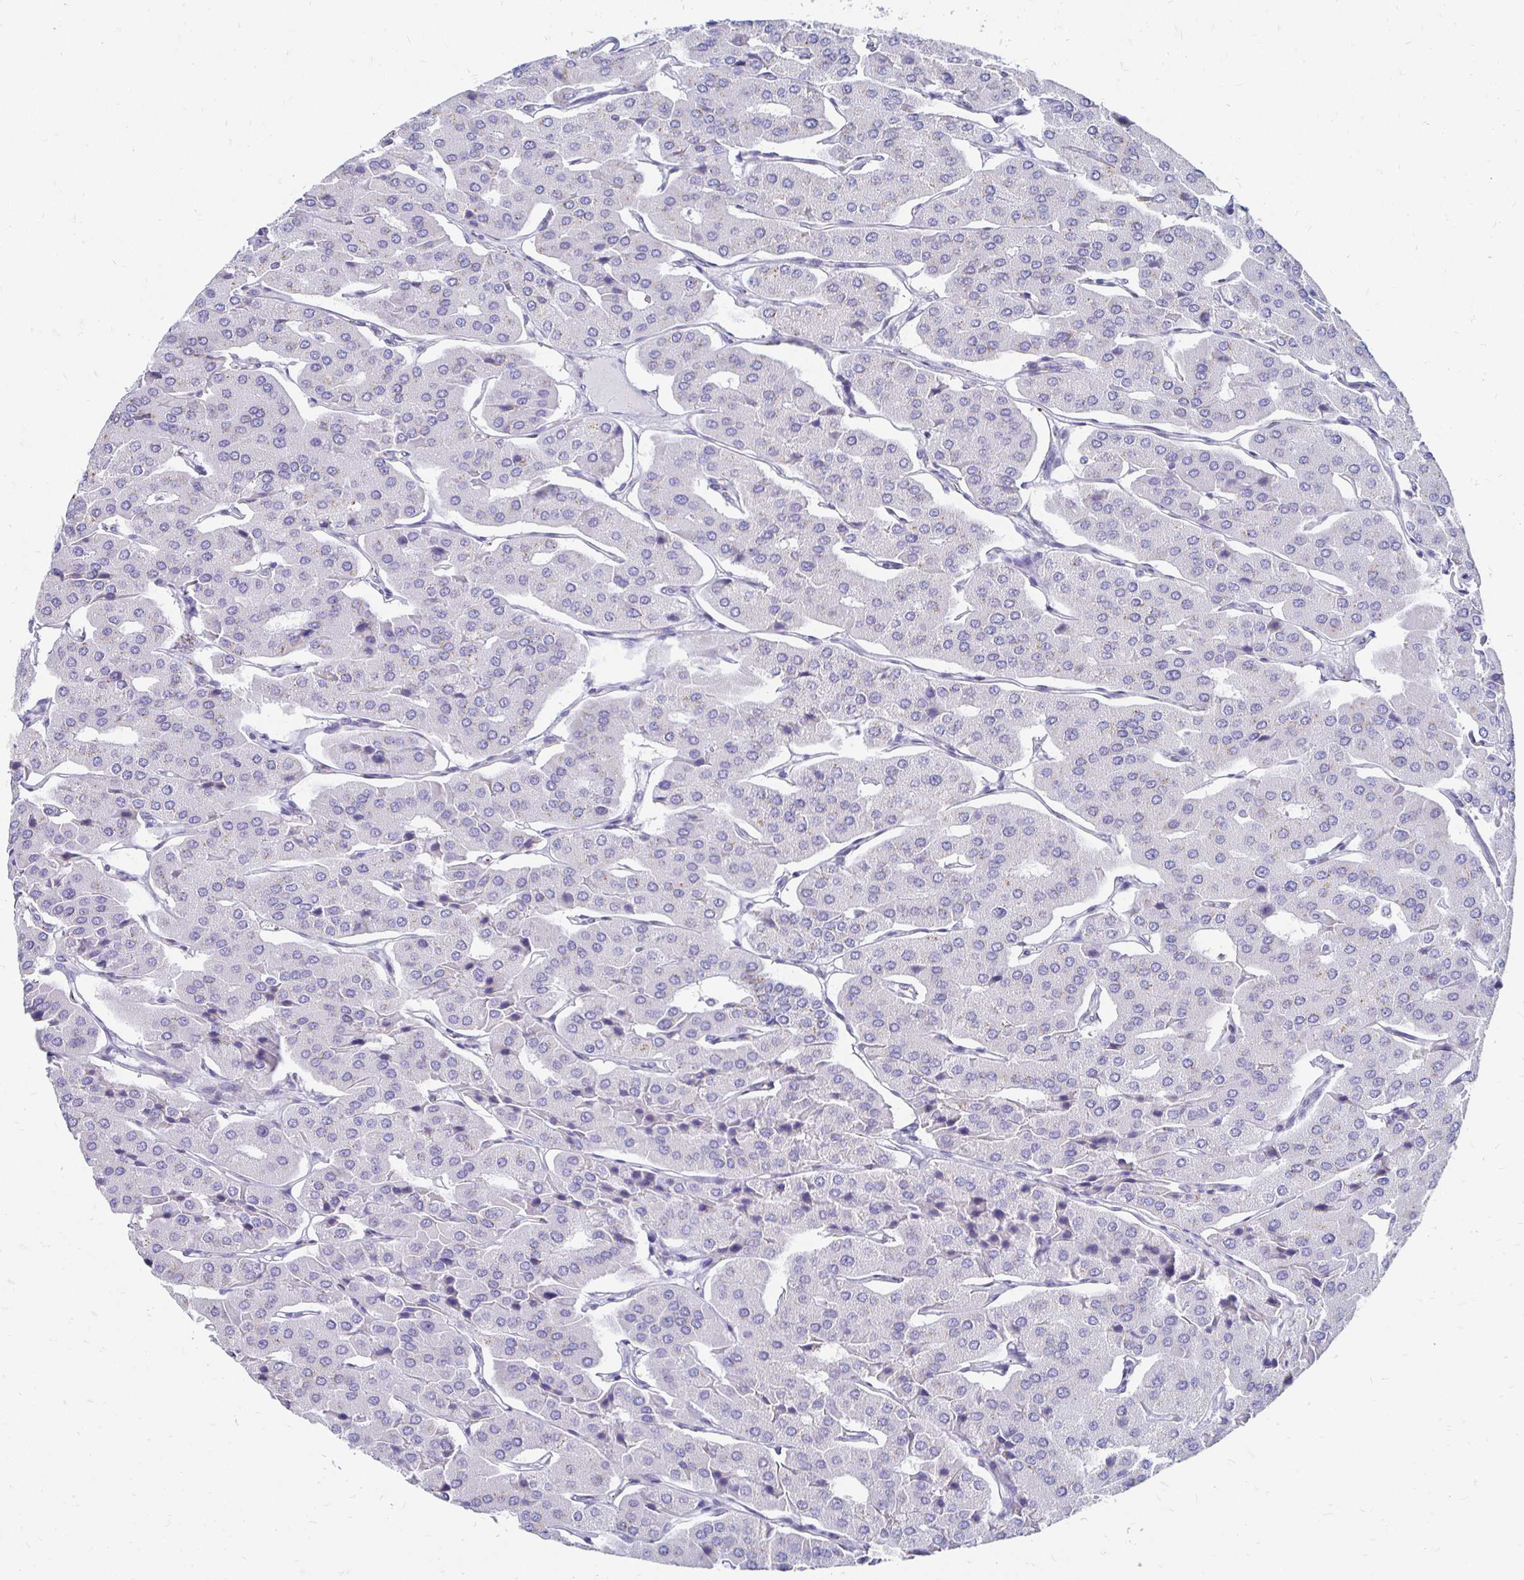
{"staining": {"intensity": "negative", "quantity": "none", "location": "none"}, "tissue": "parathyroid gland", "cell_type": "Glandular cells", "image_type": "normal", "snomed": [{"axis": "morphology", "description": "Normal tissue, NOS"}, {"axis": "morphology", "description": "Adenoma, NOS"}, {"axis": "topography", "description": "Parathyroid gland"}], "caption": "Immunohistochemistry (IHC) image of unremarkable parathyroid gland stained for a protein (brown), which demonstrates no positivity in glandular cells.", "gene": "PAGE4", "patient": {"sex": "female", "age": 86}}